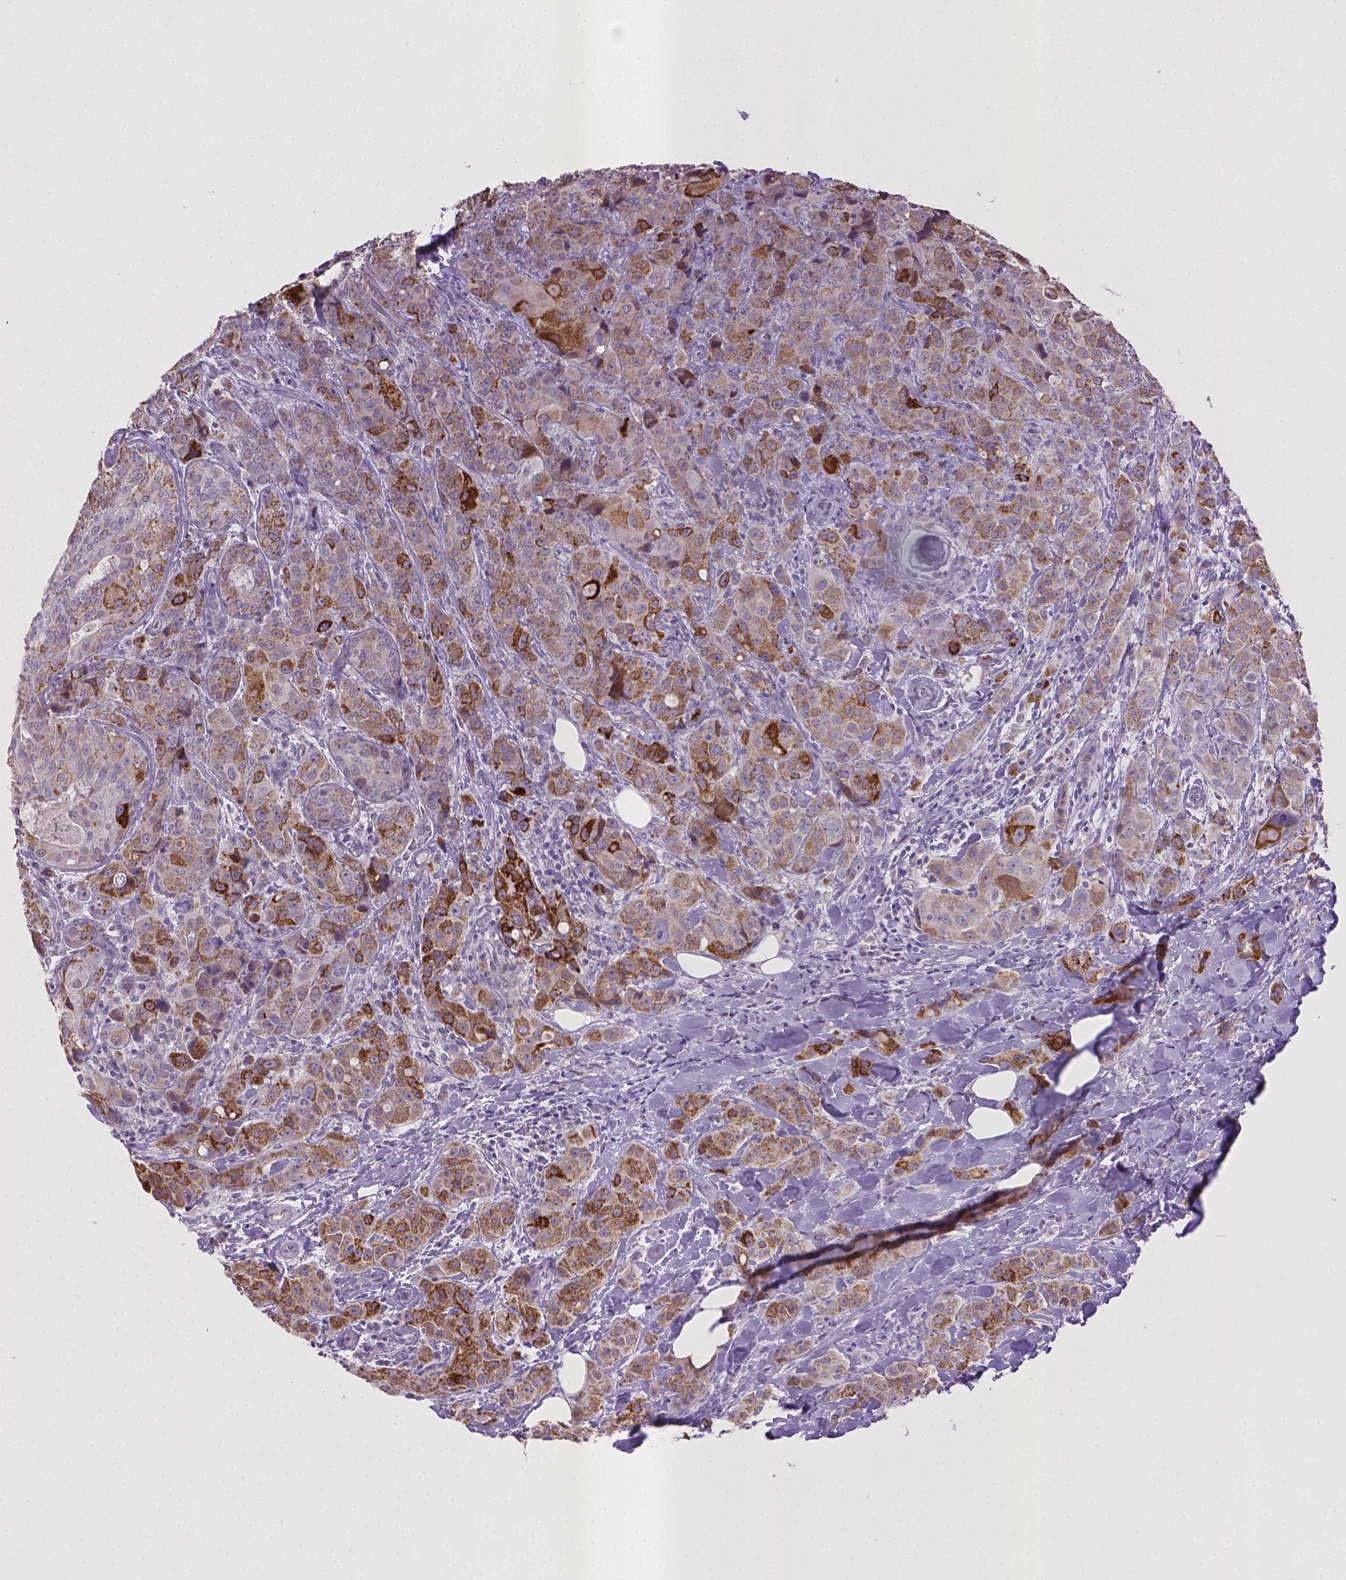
{"staining": {"intensity": "strong", "quantity": "<25%", "location": "cytoplasmic/membranous"}, "tissue": "breast cancer", "cell_type": "Tumor cells", "image_type": "cancer", "snomed": [{"axis": "morphology", "description": "Duct carcinoma"}, {"axis": "topography", "description": "Breast"}], "caption": "Immunohistochemical staining of breast infiltrating ductal carcinoma demonstrates medium levels of strong cytoplasmic/membranous staining in about <25% of tumor cells.", "gene": "KMO", "patient": {"sex": "female", "age": 43}}